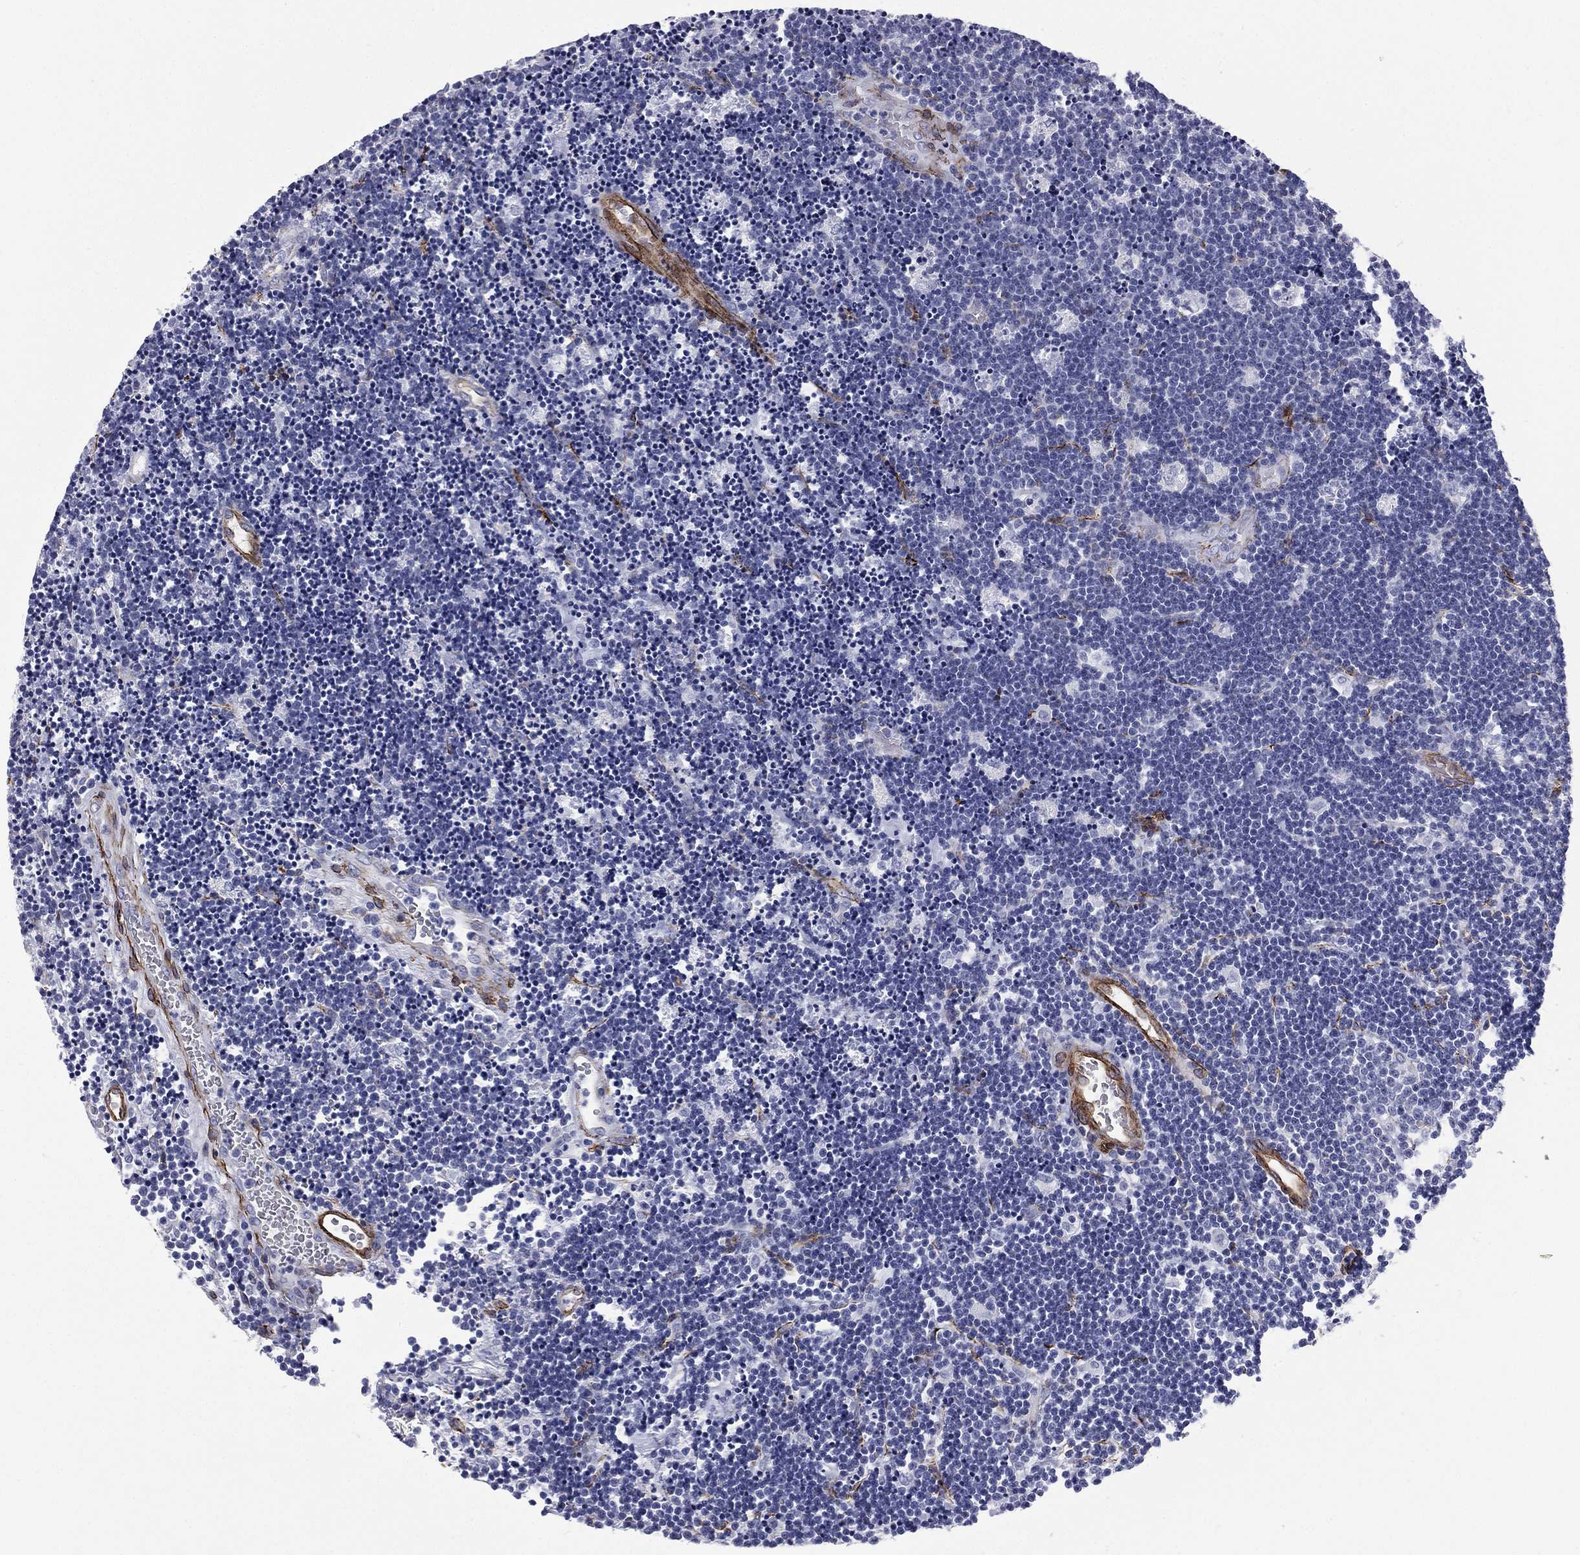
{"staining": {"intensity": "negative", "quantity": "none", "location": "none"}, "tissue": "lymphoma", "cell_type": "Tumor cells", "image_type": "cancer", "snomed": [{"axis": "morphology", "description": "Malignant lymphoma, non-Hodgkin's type, Low grade"}, {"axis": "topography", "description": "Brain"}], "caption": "The IHC micrograph has no significant staining in tumor cells of lymphoma tissue.", "gene": "CAVIN3", "patient": {"sex": "female", "age": 66}}